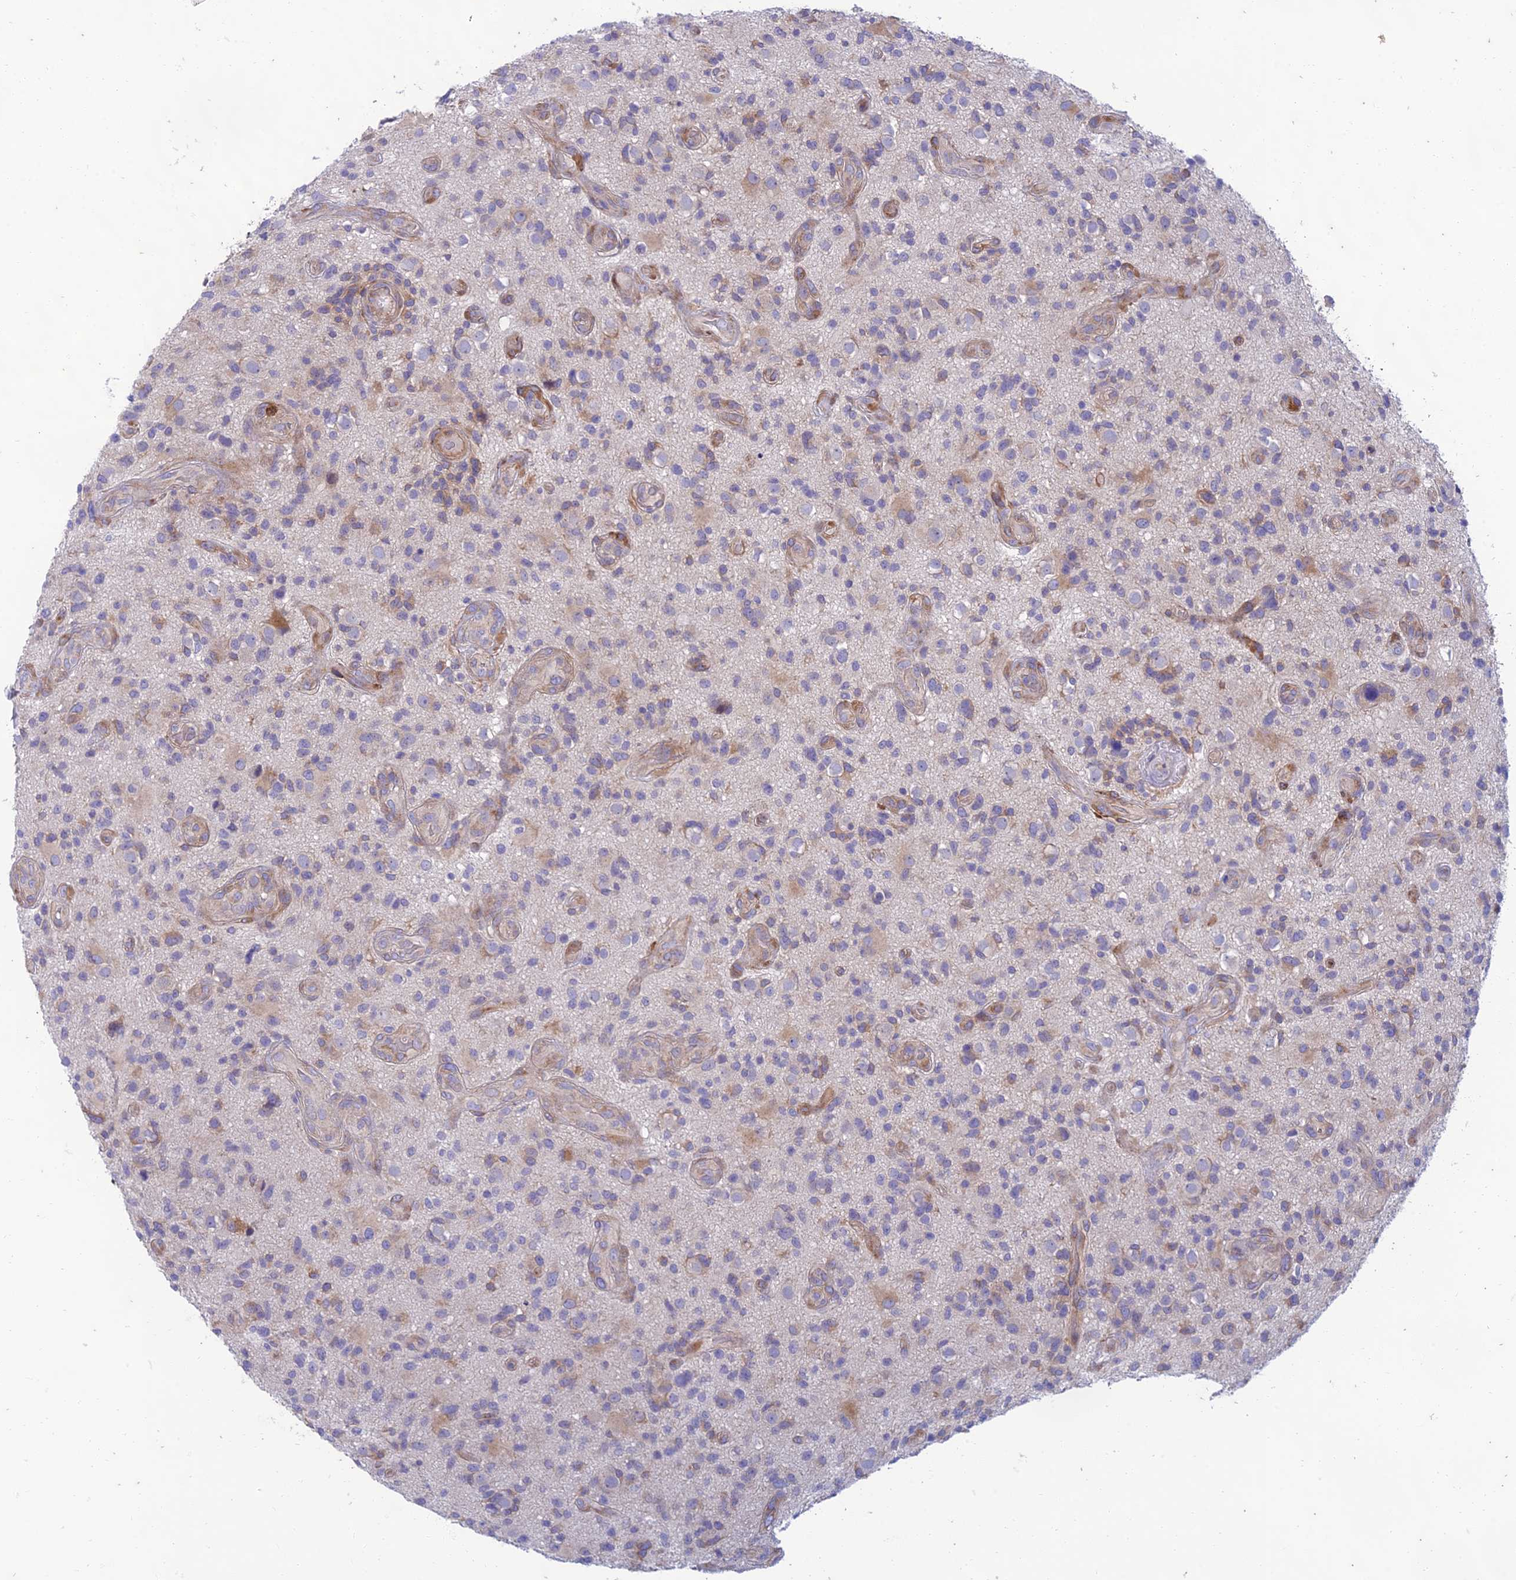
{"staining": {"intensity": "weak", "quantity": "<25%", "location": "cytoplasmic/membranous"}, "tissue": "glioma", "cell_type": "Tumor cells", "image_type": "cancer", "snomed": [{"axis": "morphology", "description": "Glioma, malignant, High grade"}, {"axis": "topography", "description": "Brain"}], "caption": "This is an IHC photomicrograph of human high-grade glioma (malignant). There is no expression in tumor cells.", "gene": "PTCD2", "patient": {"sex": "male", "age": 47}}